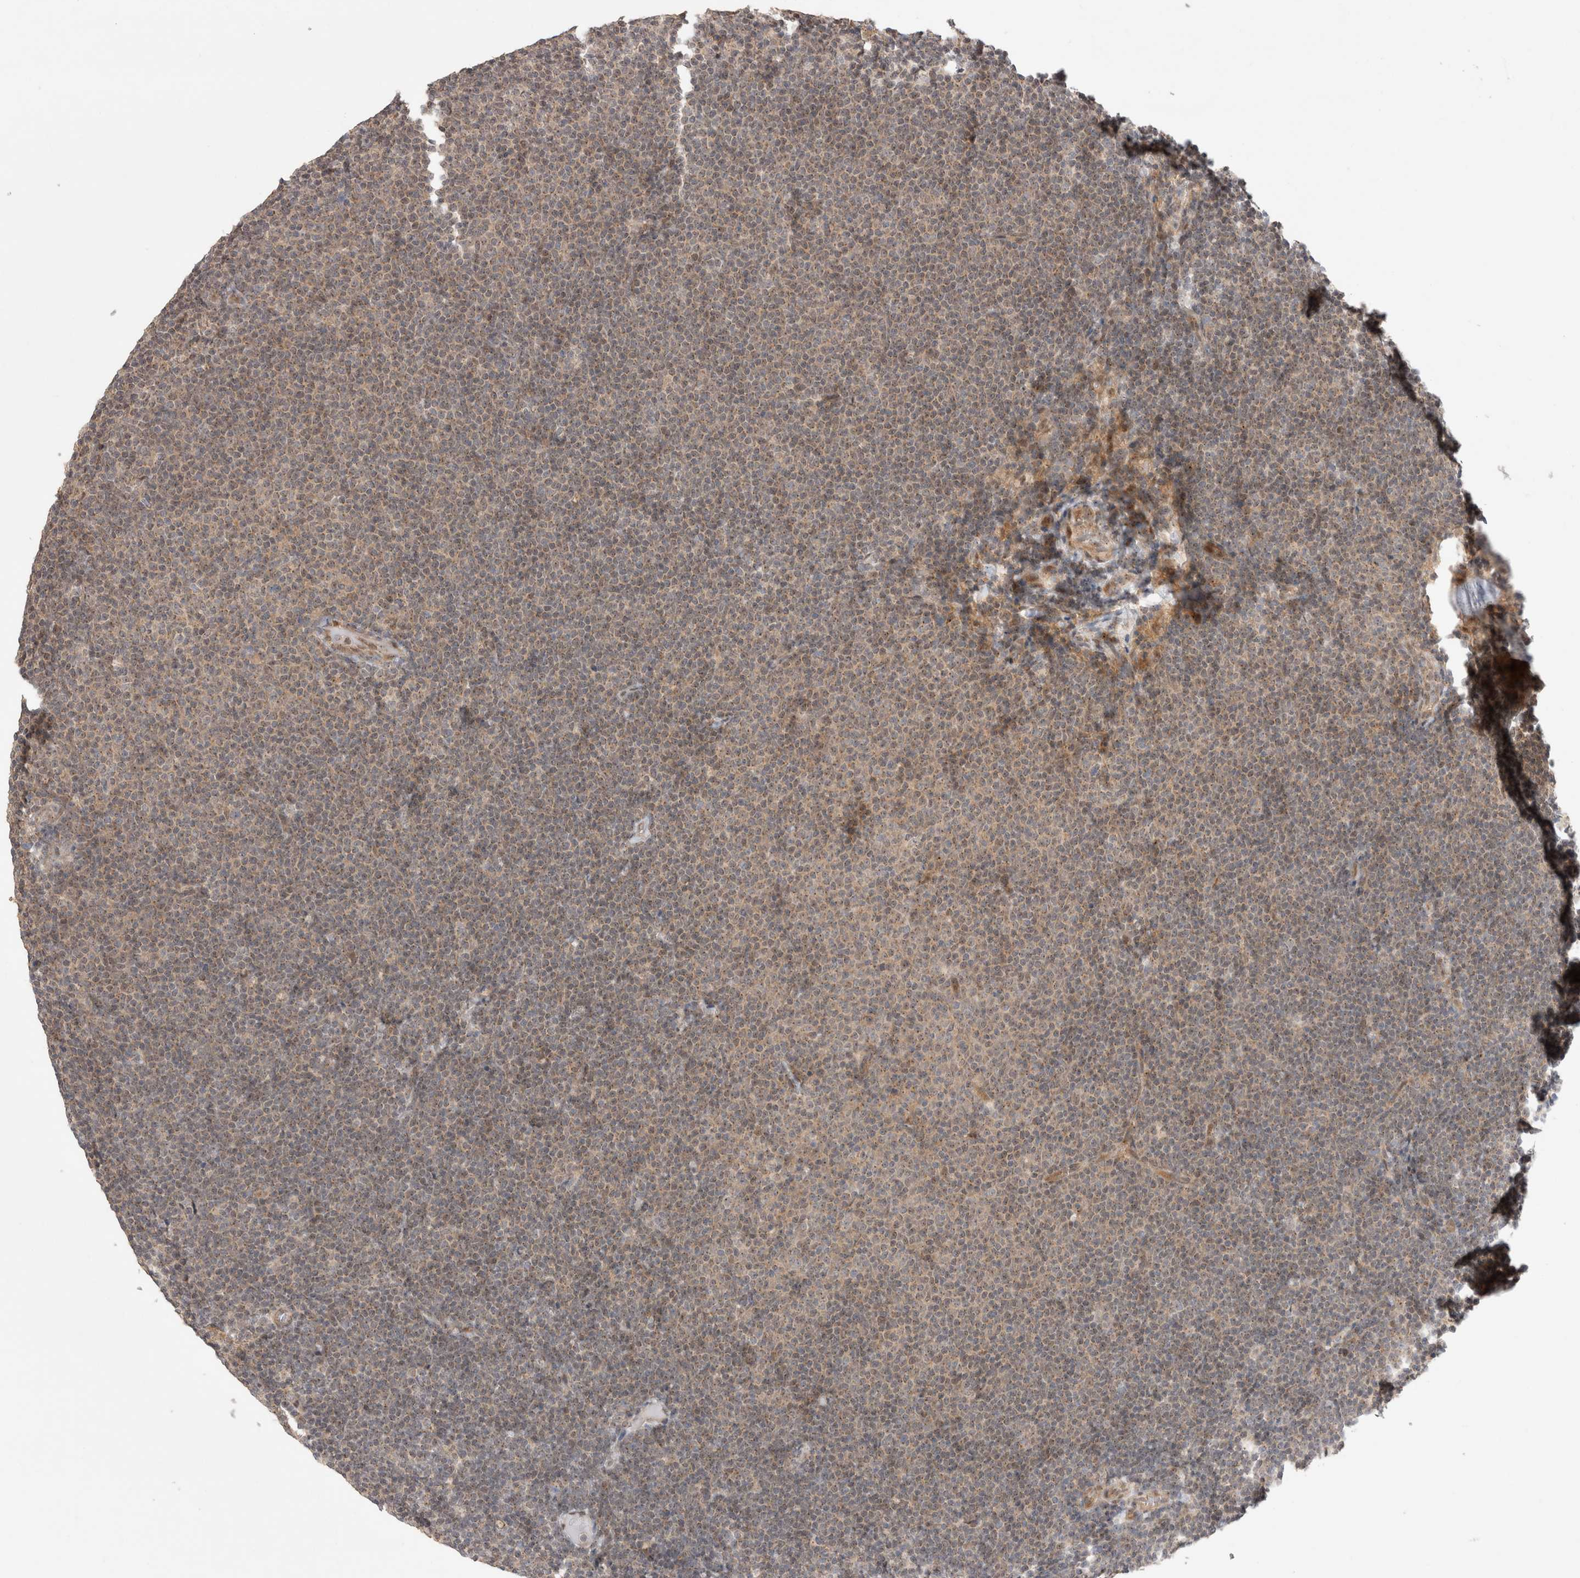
{"staining": {"intensity": "weak", "quantity": ">75%", "location": "cytoplasmic/membranous"}, "tissue": "lymphoma", "cell_type": "Tumor cells", "image_type": "cancer", "snomed": [{"axis": "morphology", "description": "Malignant lymphoma, non-Hodgkin's type, Low grade"}, {"axis": "topography", "description": "Lymph node"}], "caption": "Protein staining shows weak cytoplasmic/membranous expression in about >75% of tumor cells in lymphoma.", "gene": "SLC29A1", "patient": {"sex": "female", "age": 53}}